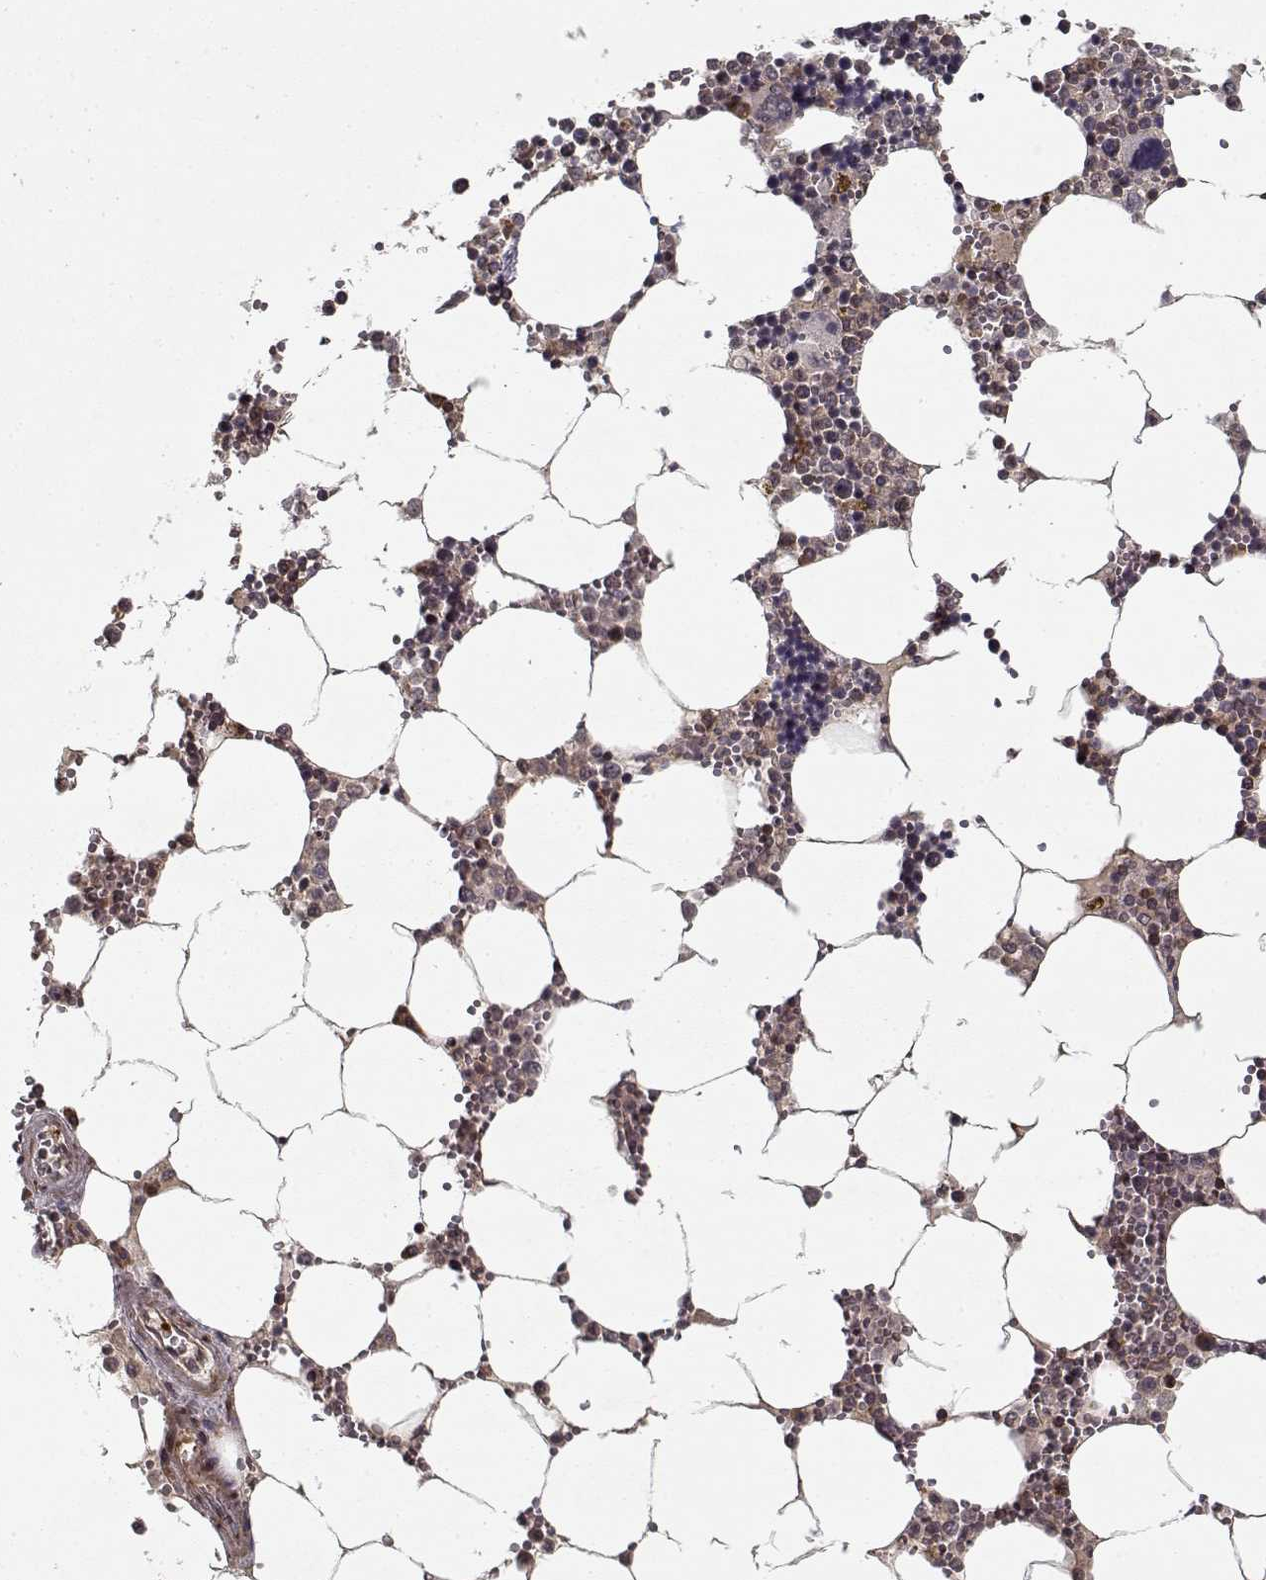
{"staining": {"intensity": "moderate", "quantity": "25%-75%", "location": "cytoplasmic/membranous,nuclear"}, "tissue": "bone marrow", "cell_type": "Hematopoietic cells", "image_type": "normal", "snomed": [{"axis": "morphology", "description": "Normal tissue, NOS"}, {"axis": "topography", "description": "Bone marrow"}], "caption": "IHC micrograph of benign human bone marrow stained for a protein (brown), which displays medium levels of moderate cytoplasmic/membranous,nuclear staining in approximately 25%-75% of hematopoietic cells.", "gene": "PPP1R12A", "patient": {"sex": "male", "age": 54}}